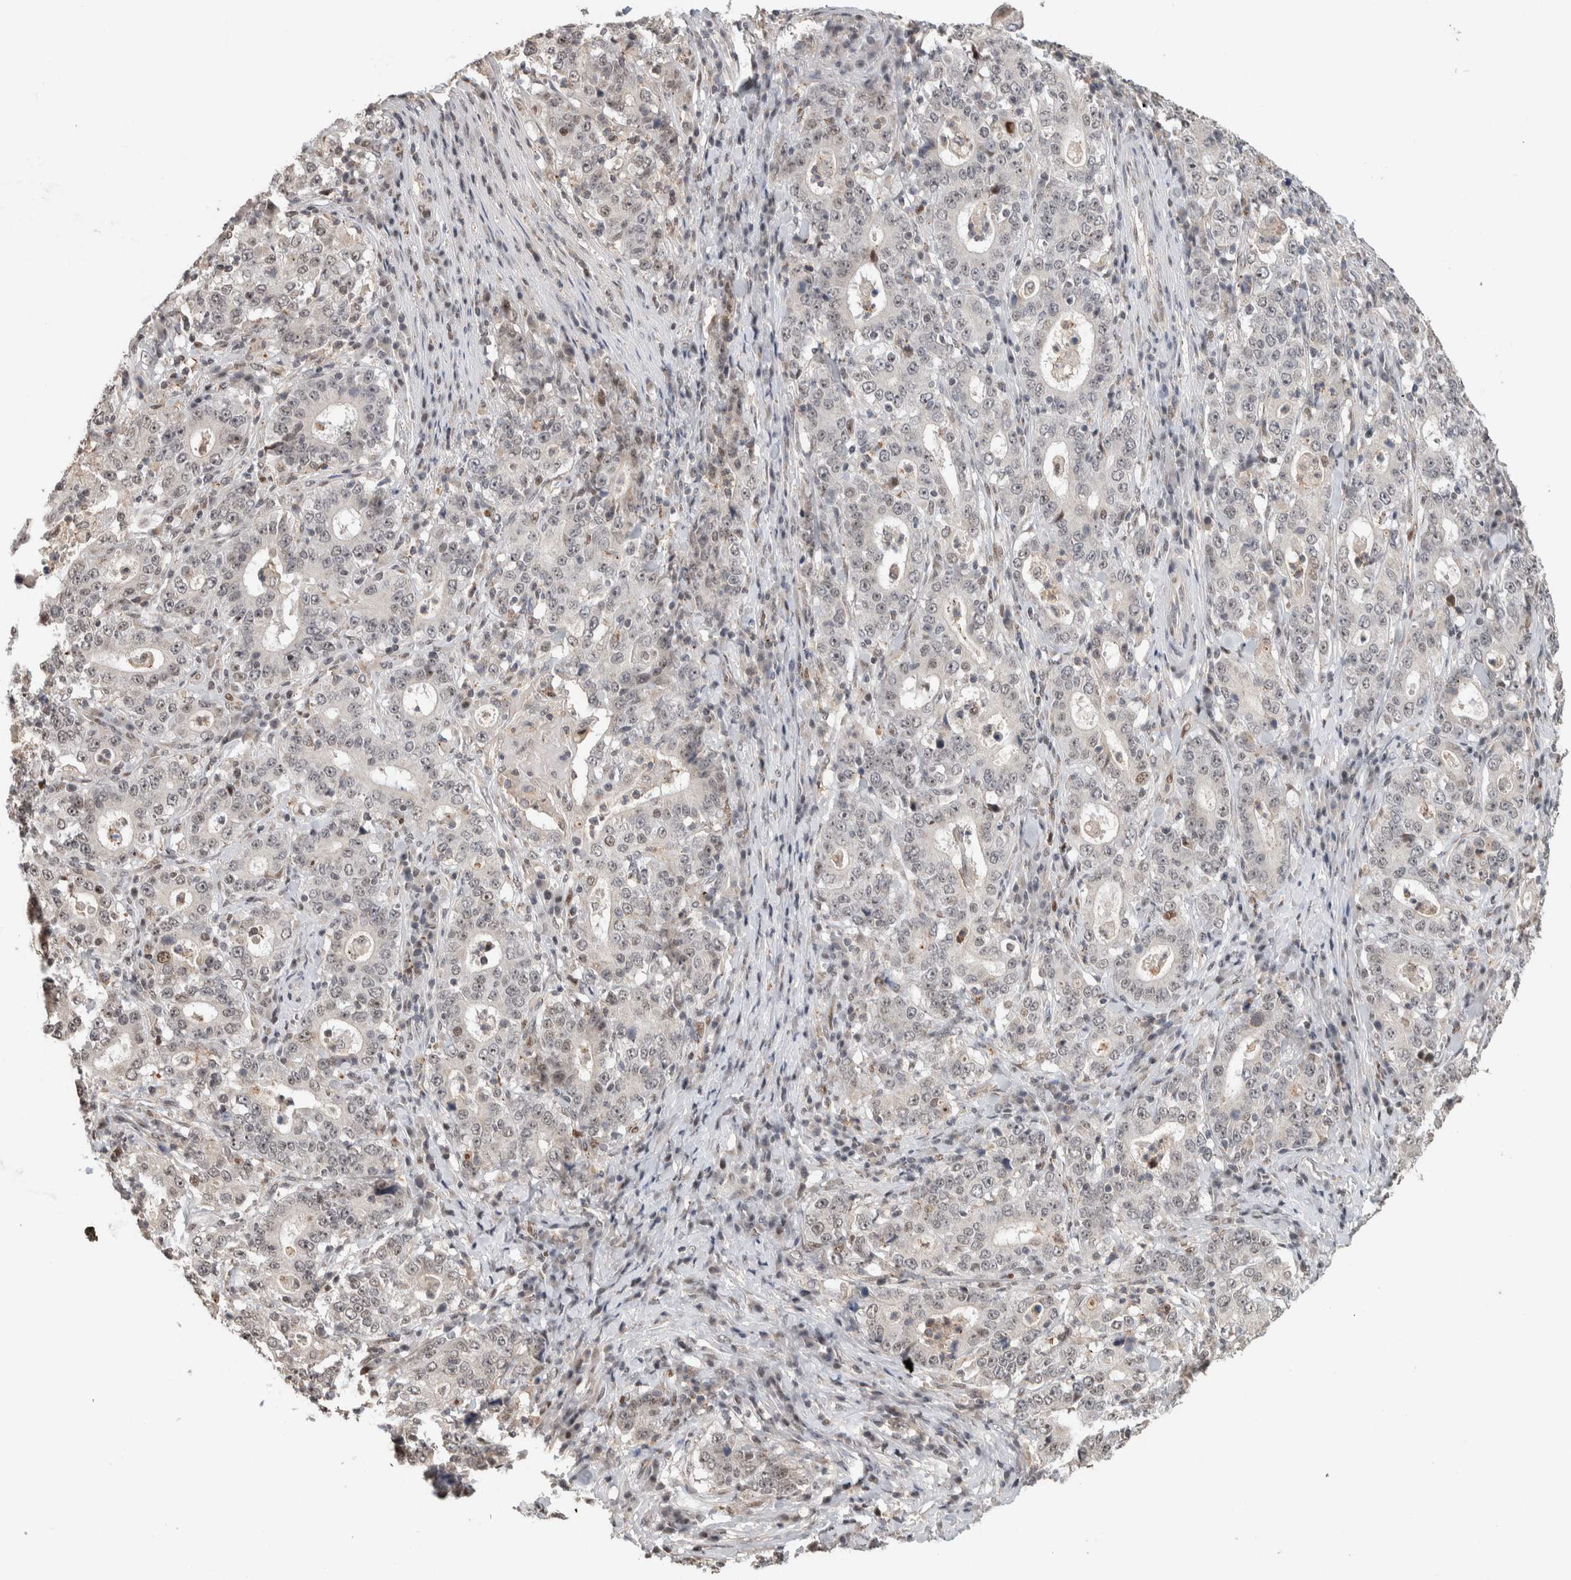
{"staining": {"intensity": "weak", "quantity": "<25%", "location": "nuclear"}, "tissue": "stomach cancer", "cell_type": "Tumor cells", "image_type": "cancer", "snomed": [{"axis": "morphology", "description": "Normal tissue, NOS"}, {"axis": "morphology", "description": "Adenocarcinoma, NOS"}, {"axis": "topography", "description": "Stomach, upper"}, {"axis": "topography", "description": "Stomach"}], "caption": "This is a micrograph of immunohistochemistry (IHC) staining of stomach cancer, which shows no expression in tumor cells.", "gene": "ZNF521", "patient": {"sex": "male", "age": 59}}